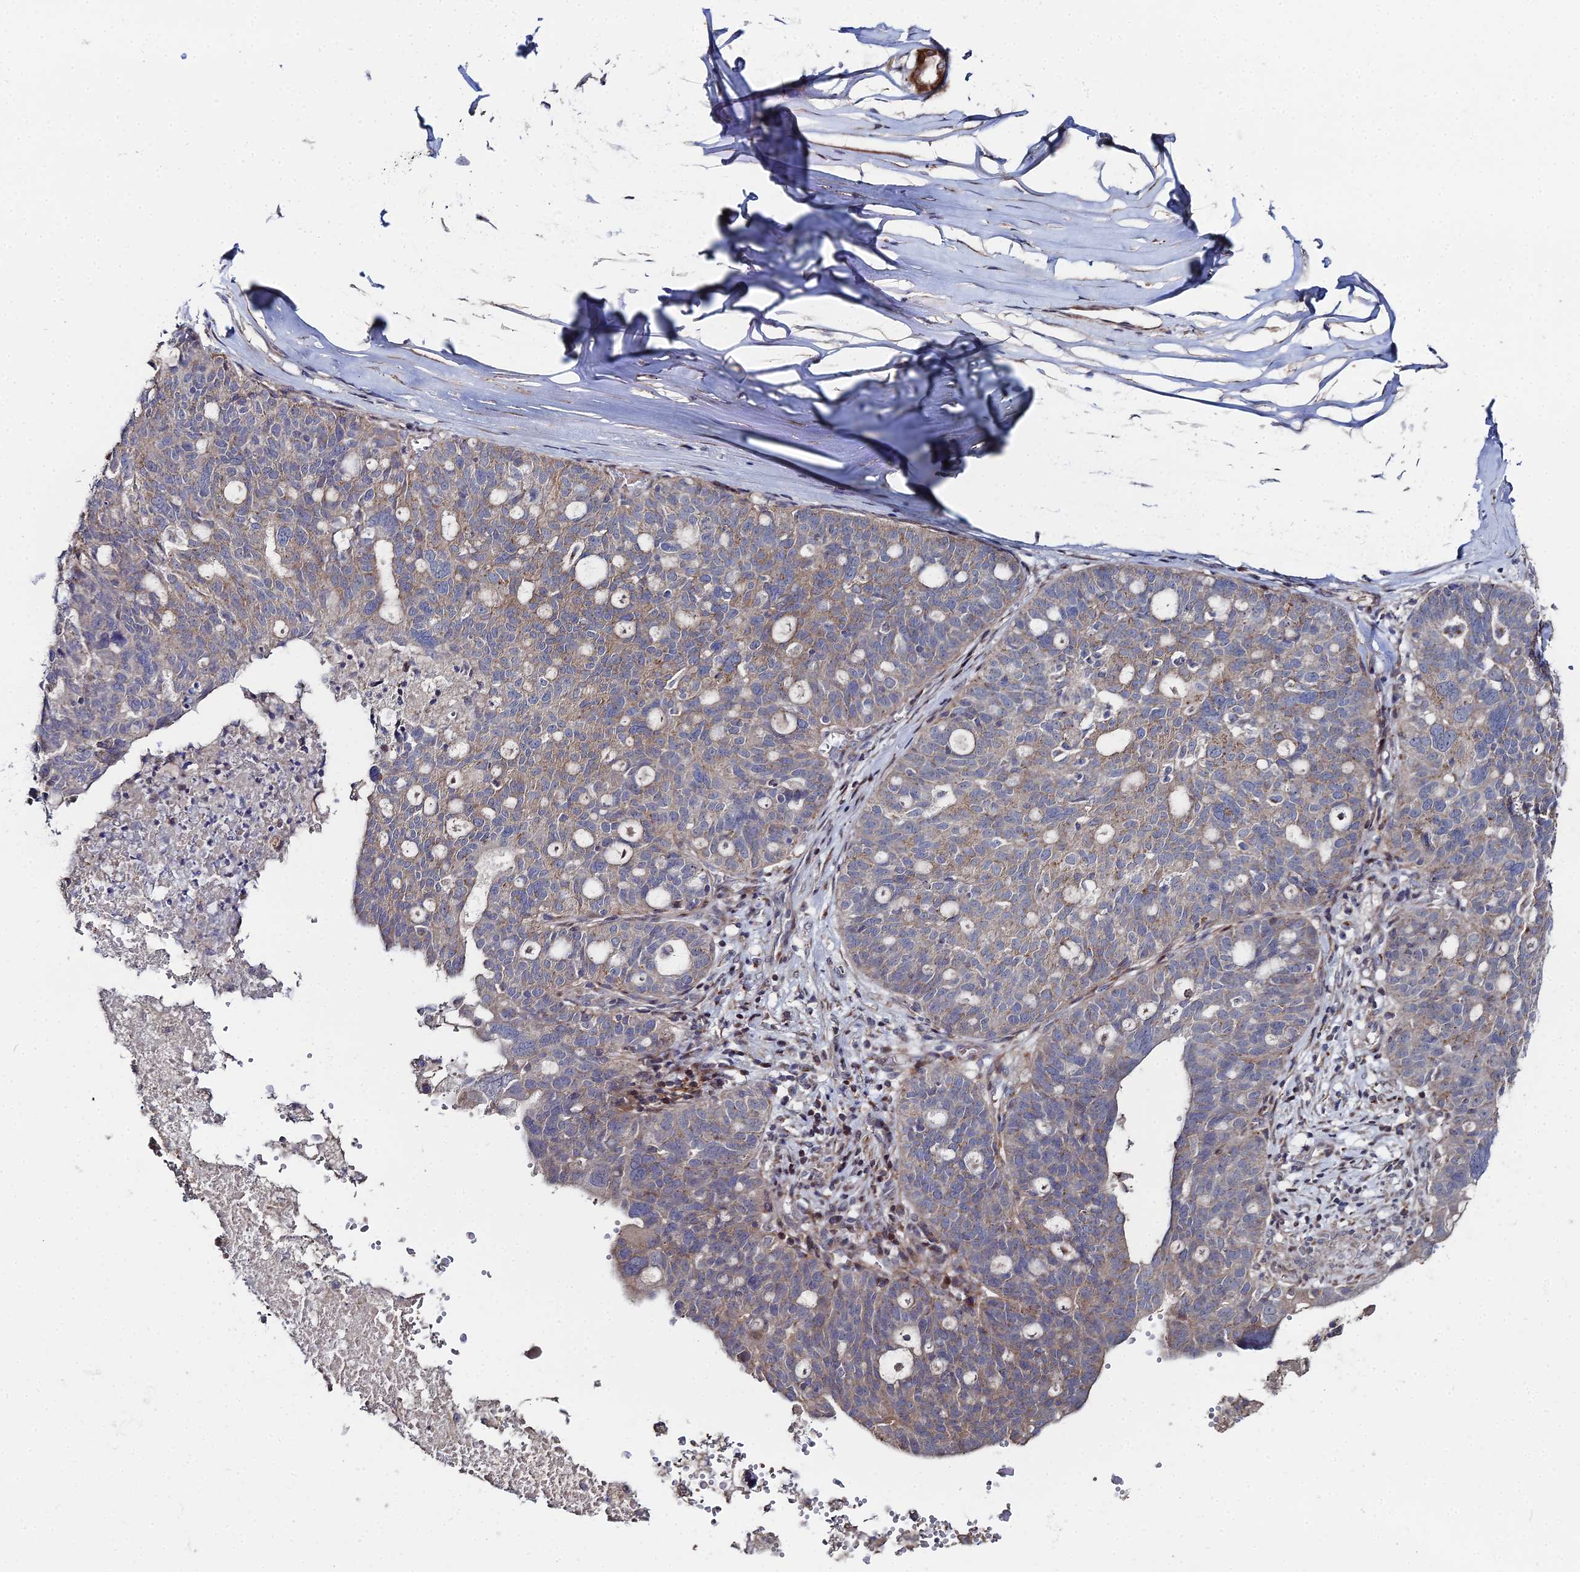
{"staining": {"intensity": "weak", "quantity": "25%-75%", "location": "cytoplasmic/membranous"}, "tissue": "ovarian cancer", "cell_type": "Tumor cells", "image_type": "cancer", "snomed": [{"axis": "morphology", "description": "Cystadenocarcinoma, serous, NOS"}, {"axis": "topography", "description": "Ovary"}], "caption": "Immunohistochemical staining of human ovarian cancer (serous cystadenocarcinoma) reveals low levels of weak cytoplasmic/membranous protein staining in about 25%-75% of tumor cells.", "gene": "SGMS1", "patient": {"sex": "female", "age": 59}}